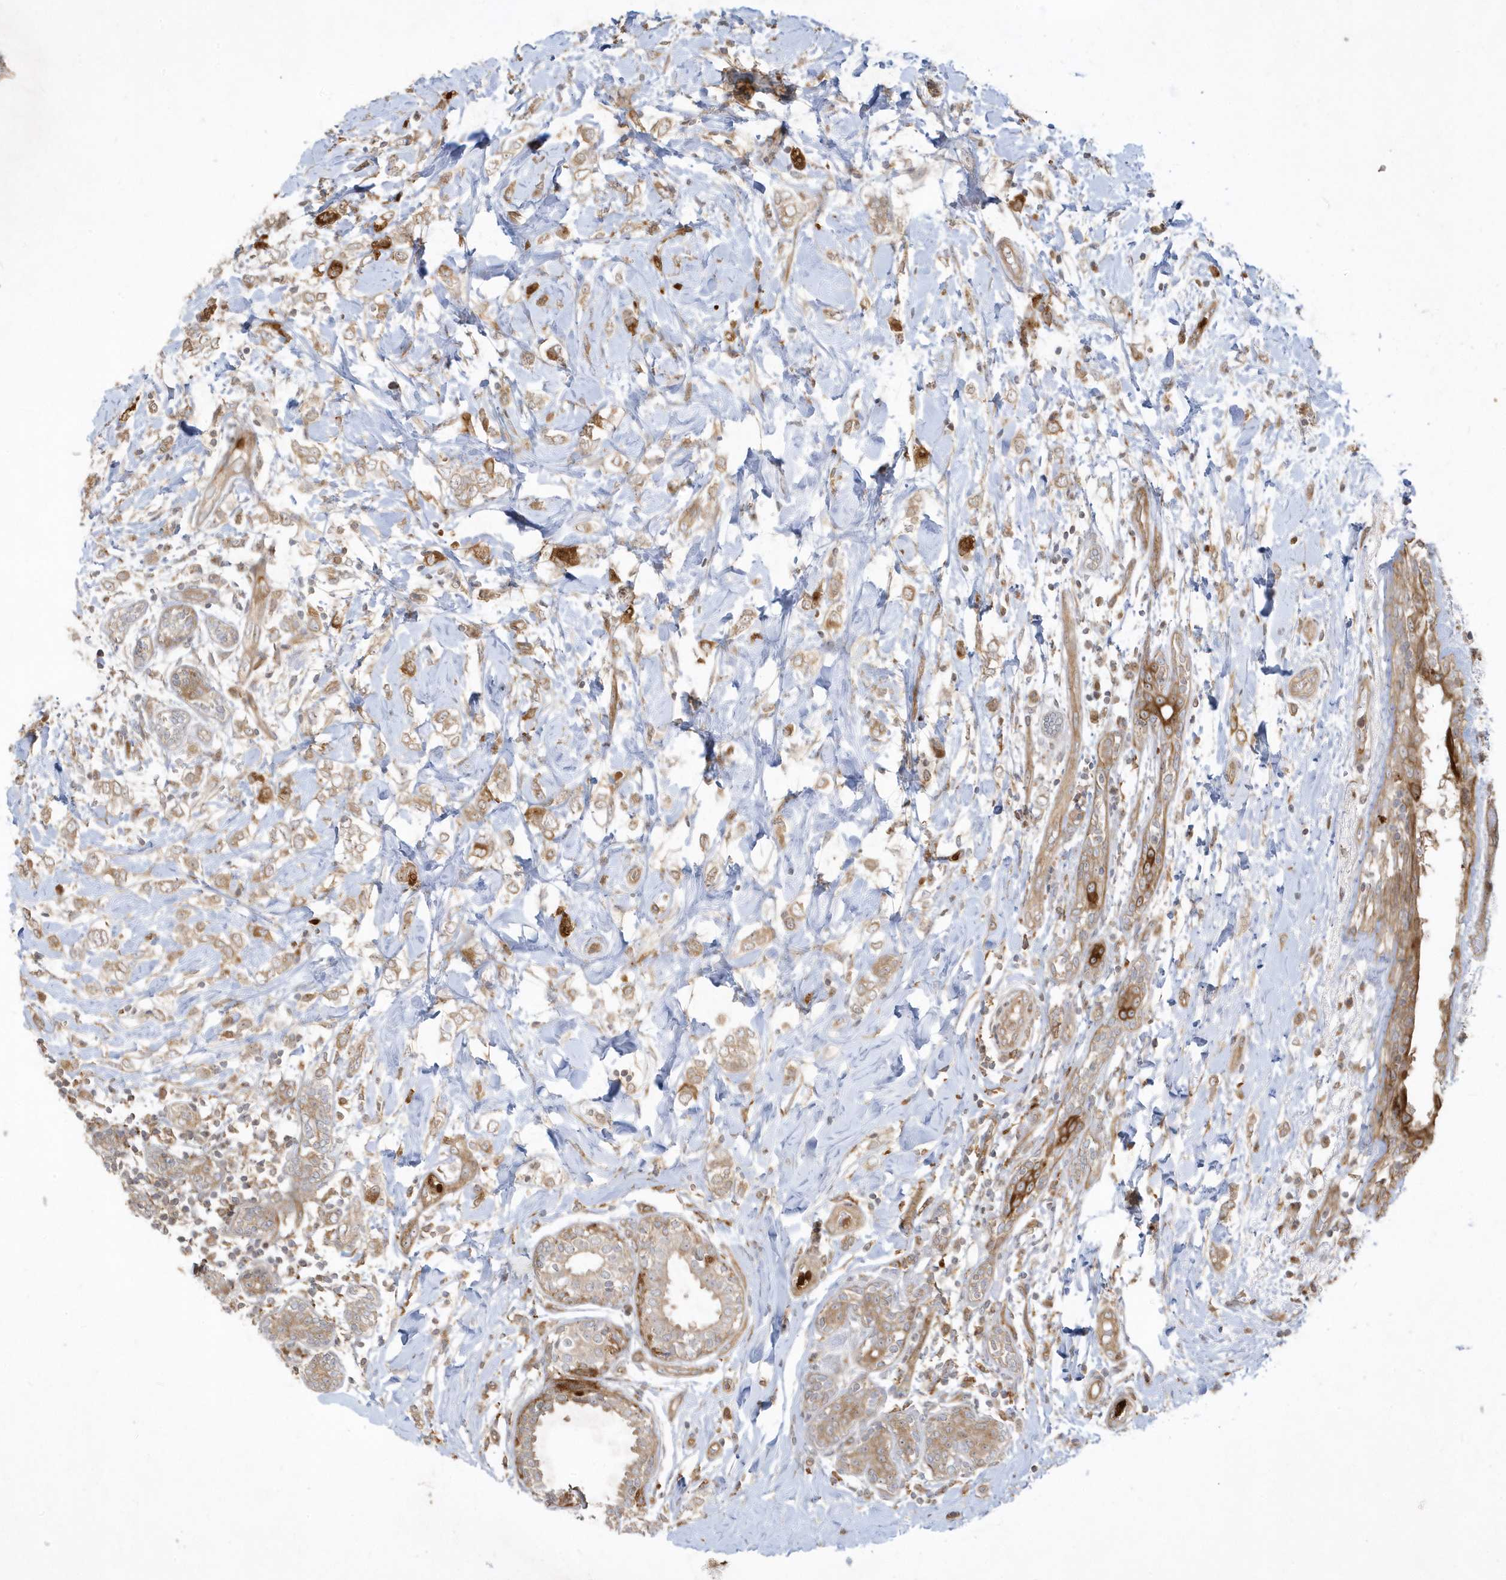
{"staining": {"intensity": "weak", "quantity": ">75%", "location": "cytoplasmic/membranous"}, "tissue": "breast cancer", "cell_type": "Tumor cells", "image_type": "cancer", "snomed": [{"axis": "morphology", "description": "Normal tissue, NOS"}, {"axis": "morphology", "description": "Lobular carcinoma"}, {"axis": "topography", "description": "Breast"}], "caption": "Breast lobular carcinoma stained with a protein marker reveals weak staining in tumor cells.", "gene": "IFT57", "patient": {"sex": "female", "age": 47}}